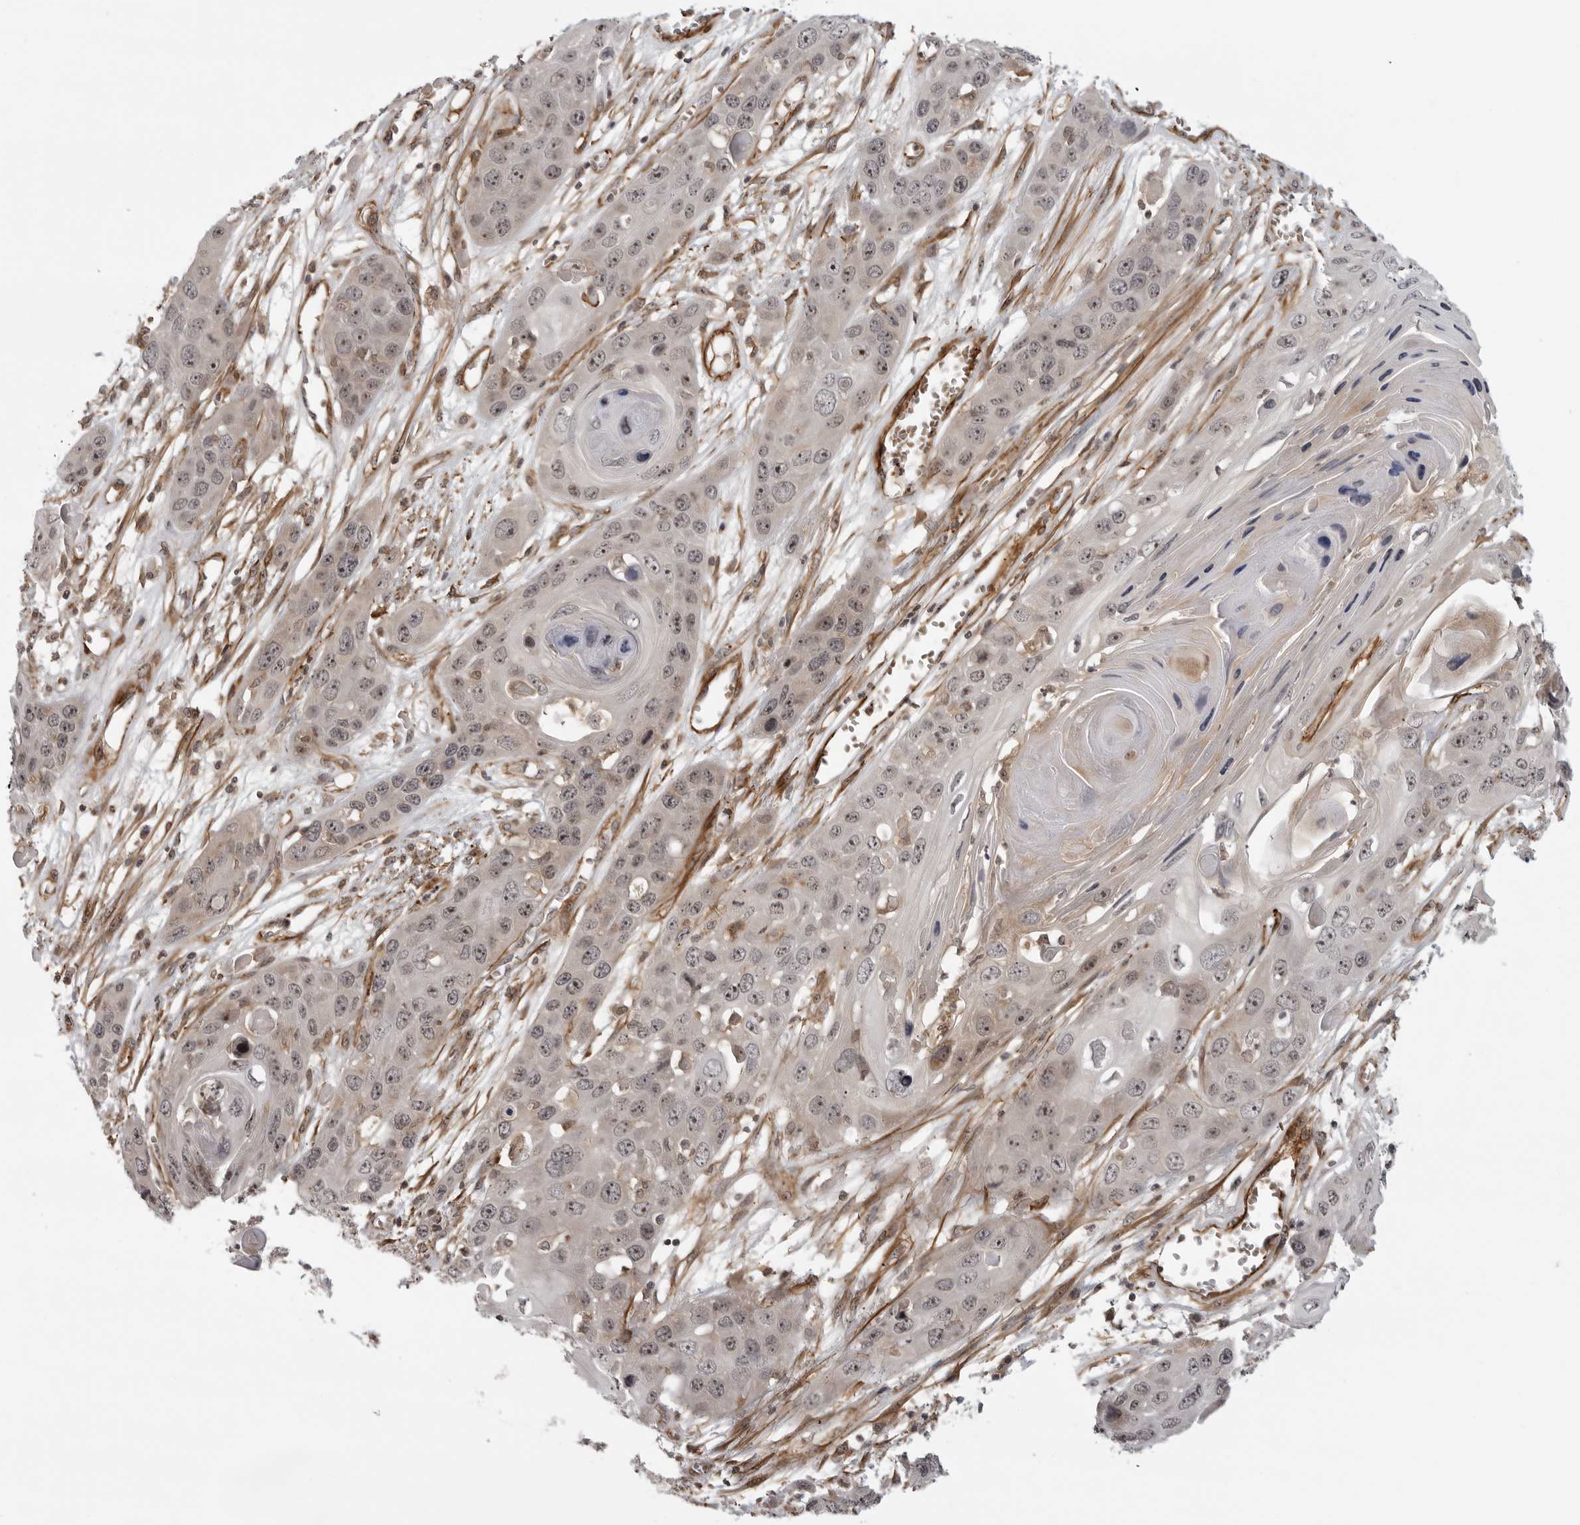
{"staining": {"intensity": "moderate", "quantity": ">75%", "location": "nuclear"}, "tissue": "skin cancer", "cell_type": "Tumor cells", "image_type": "cancer", "snomed": [{"axis": "morphology", "description": "Squamous cell carcinoma, NOS"}, {"axis": "topography", "description": "Skin"}], "caption": "Squamous cell carcinoma (skin) stained with DAB immunohistochemistry demonstrates medium levels of moderate nuclear positivity in approximately >75% of tumor cells.", "gene": "TUT4", "patient": {"sex": "male", "age": 55}}